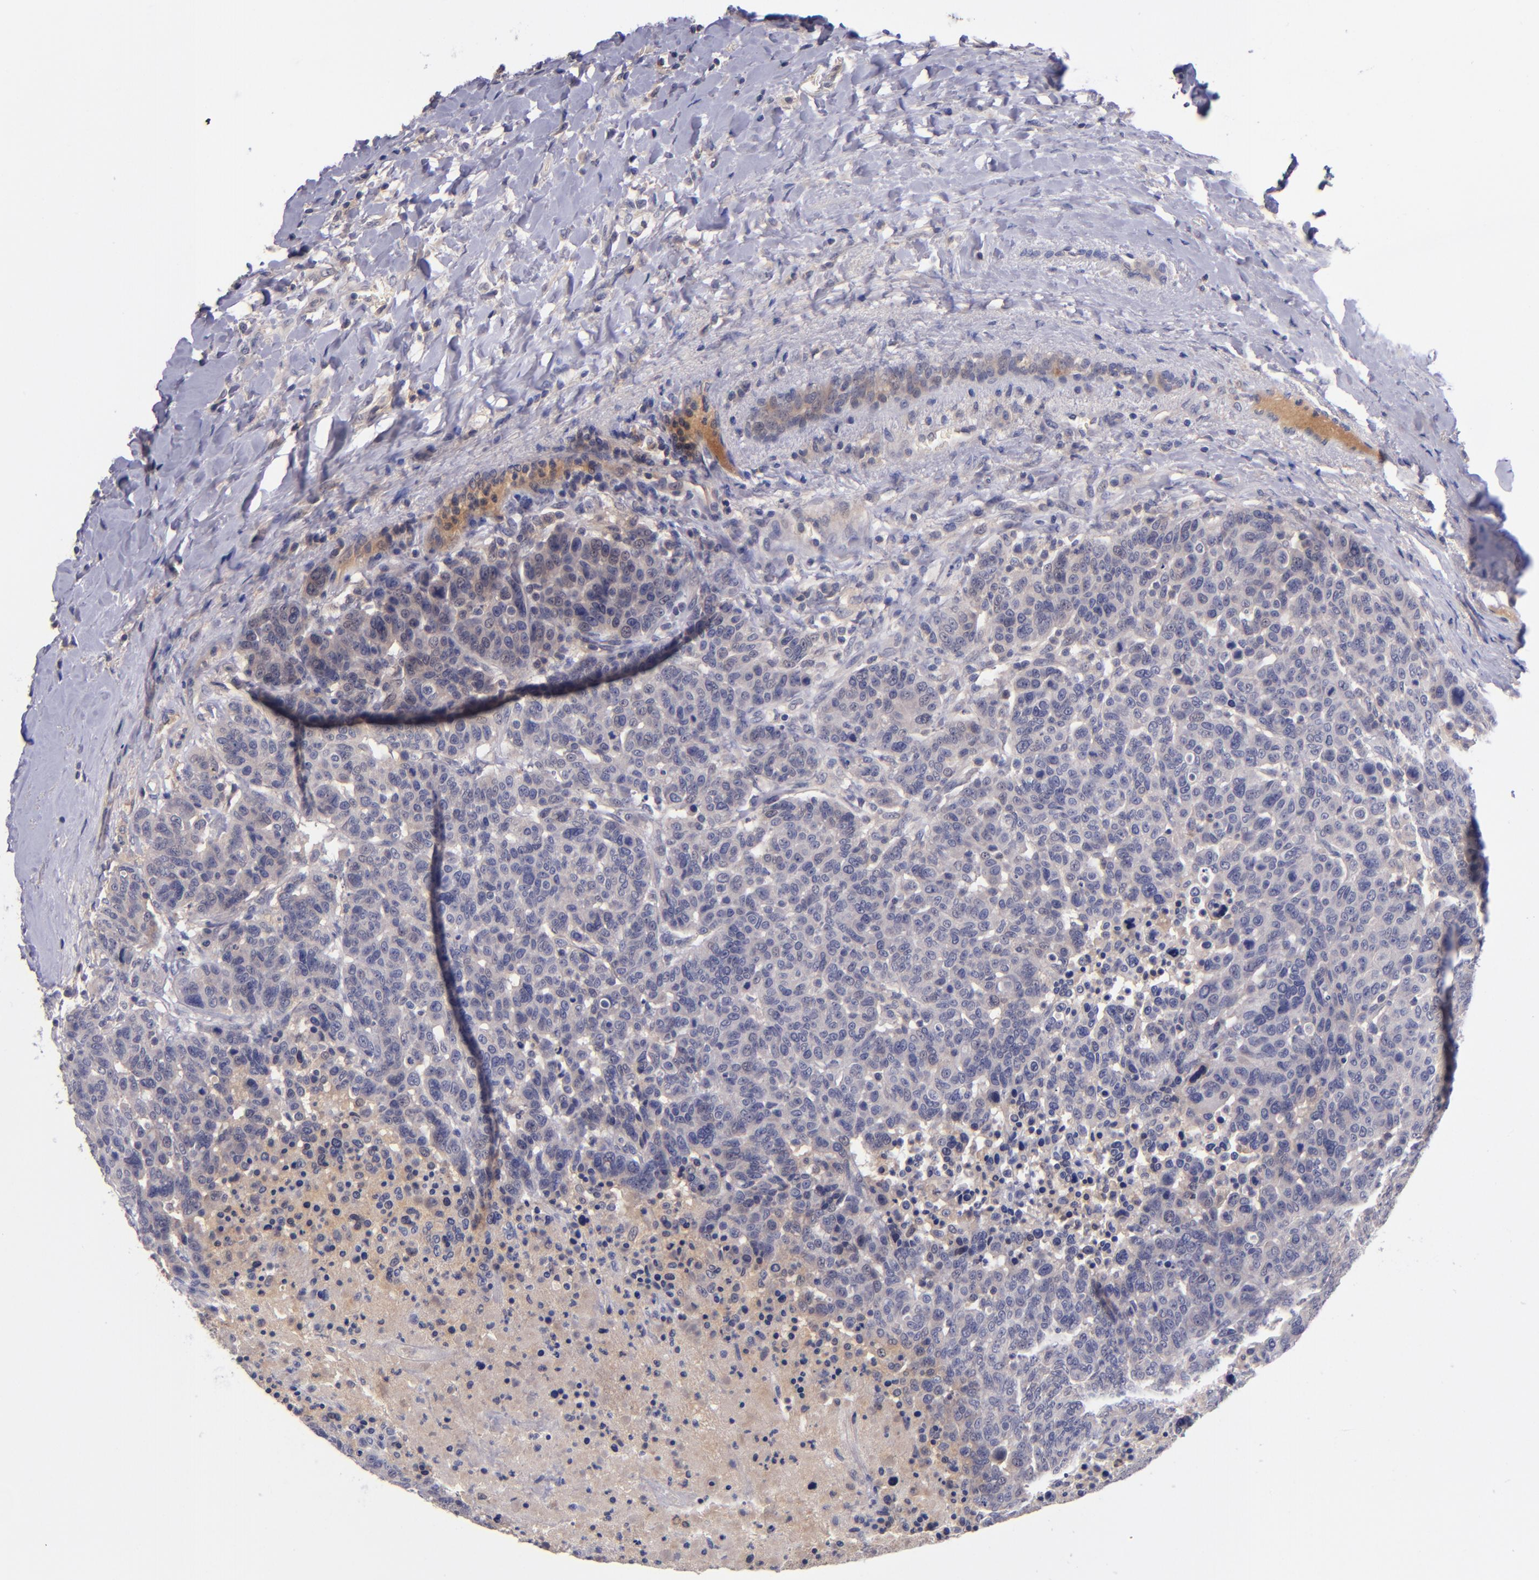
{"staining": {"intensity": "weak", "quantity": "25%-75%", "location": "cytoplasmic/membranous"}, "tissue": "breast cancer", "cell_type": "Tumor cells", "image_type": "cancer", "snomed": [{"axis": "morphology", "description": "Duct carcinoma"}, {"axis": "topography", "description": "Breast"}], "caption": "Immunohistochemical staining of breast infiltrating ductal carcinoma shows low levels of weak cytoplasmic/membranous protein expression in approximately 25%-75% of tumor cells. Nuclei are stained in blue.", "gene": "RBP4", "patient": {"sex": "female", "age": 37}}